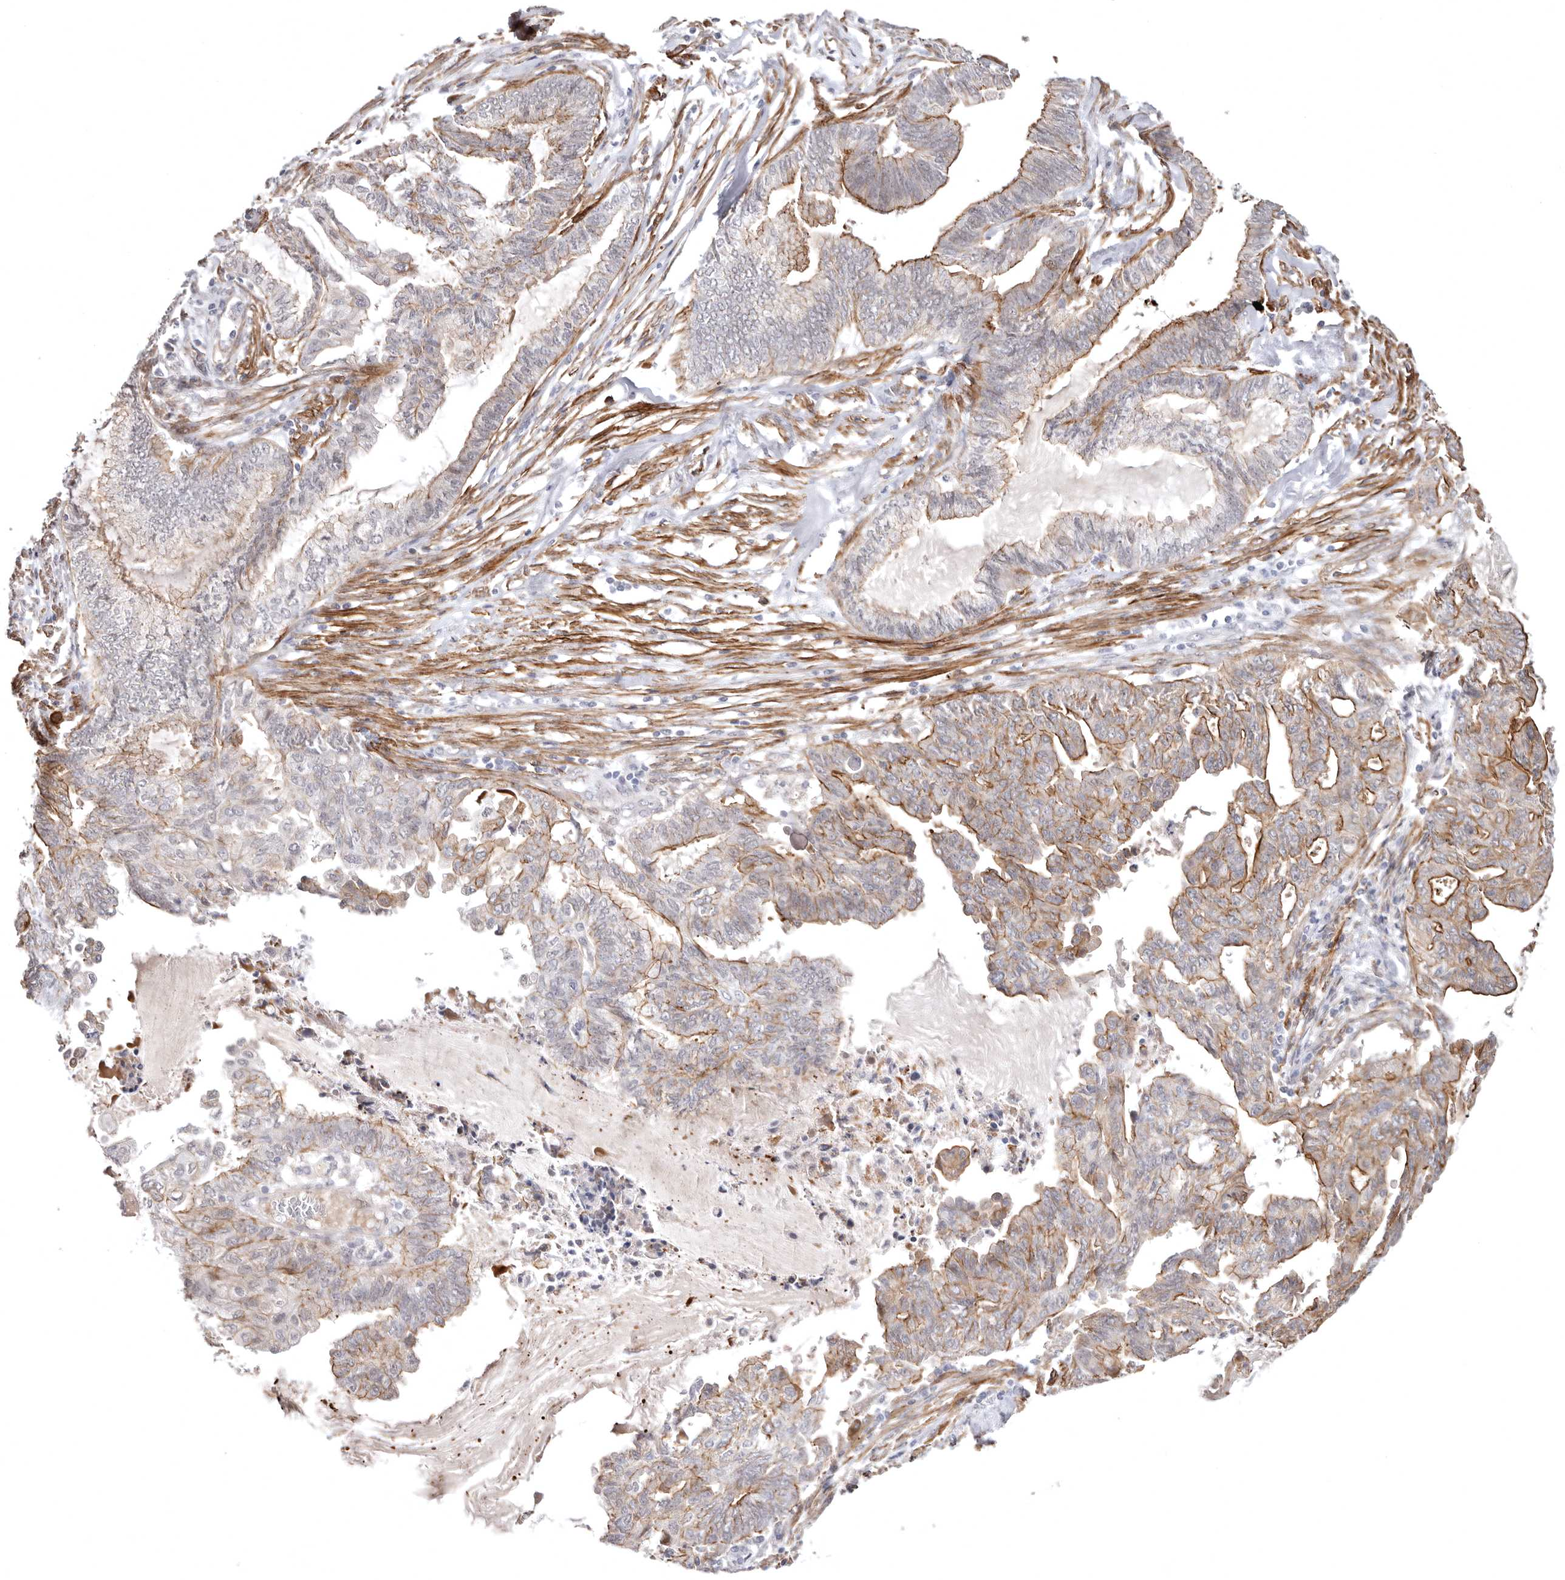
{"staining": {"intensity": "moderate", "quantity": "25%-75%", "location": "cytoplasmic/membranous"}, "tissue": "endometrial cancer", "cell_type": "Tumor cells", "image_type": "cancer", "snomed": [{"axis": "morphology", "description": "Adenocarcinoma, NOS"}, {"axis": "topography", "description": "Endometrium"}], "caption": "Tumor cells demonstrate moderate cytoplasmic/membranous staining in about 25%-75% of cells in endometrial cancer (adenocarcinoma). Using DAB (3,3'-diaminobenzidine) (brown) and hematoxylin (blue) stains, captured at high magnification using brightfield microscopy.", "gene": "SZT2", "patient": {"sex": "female", "age": 86}}